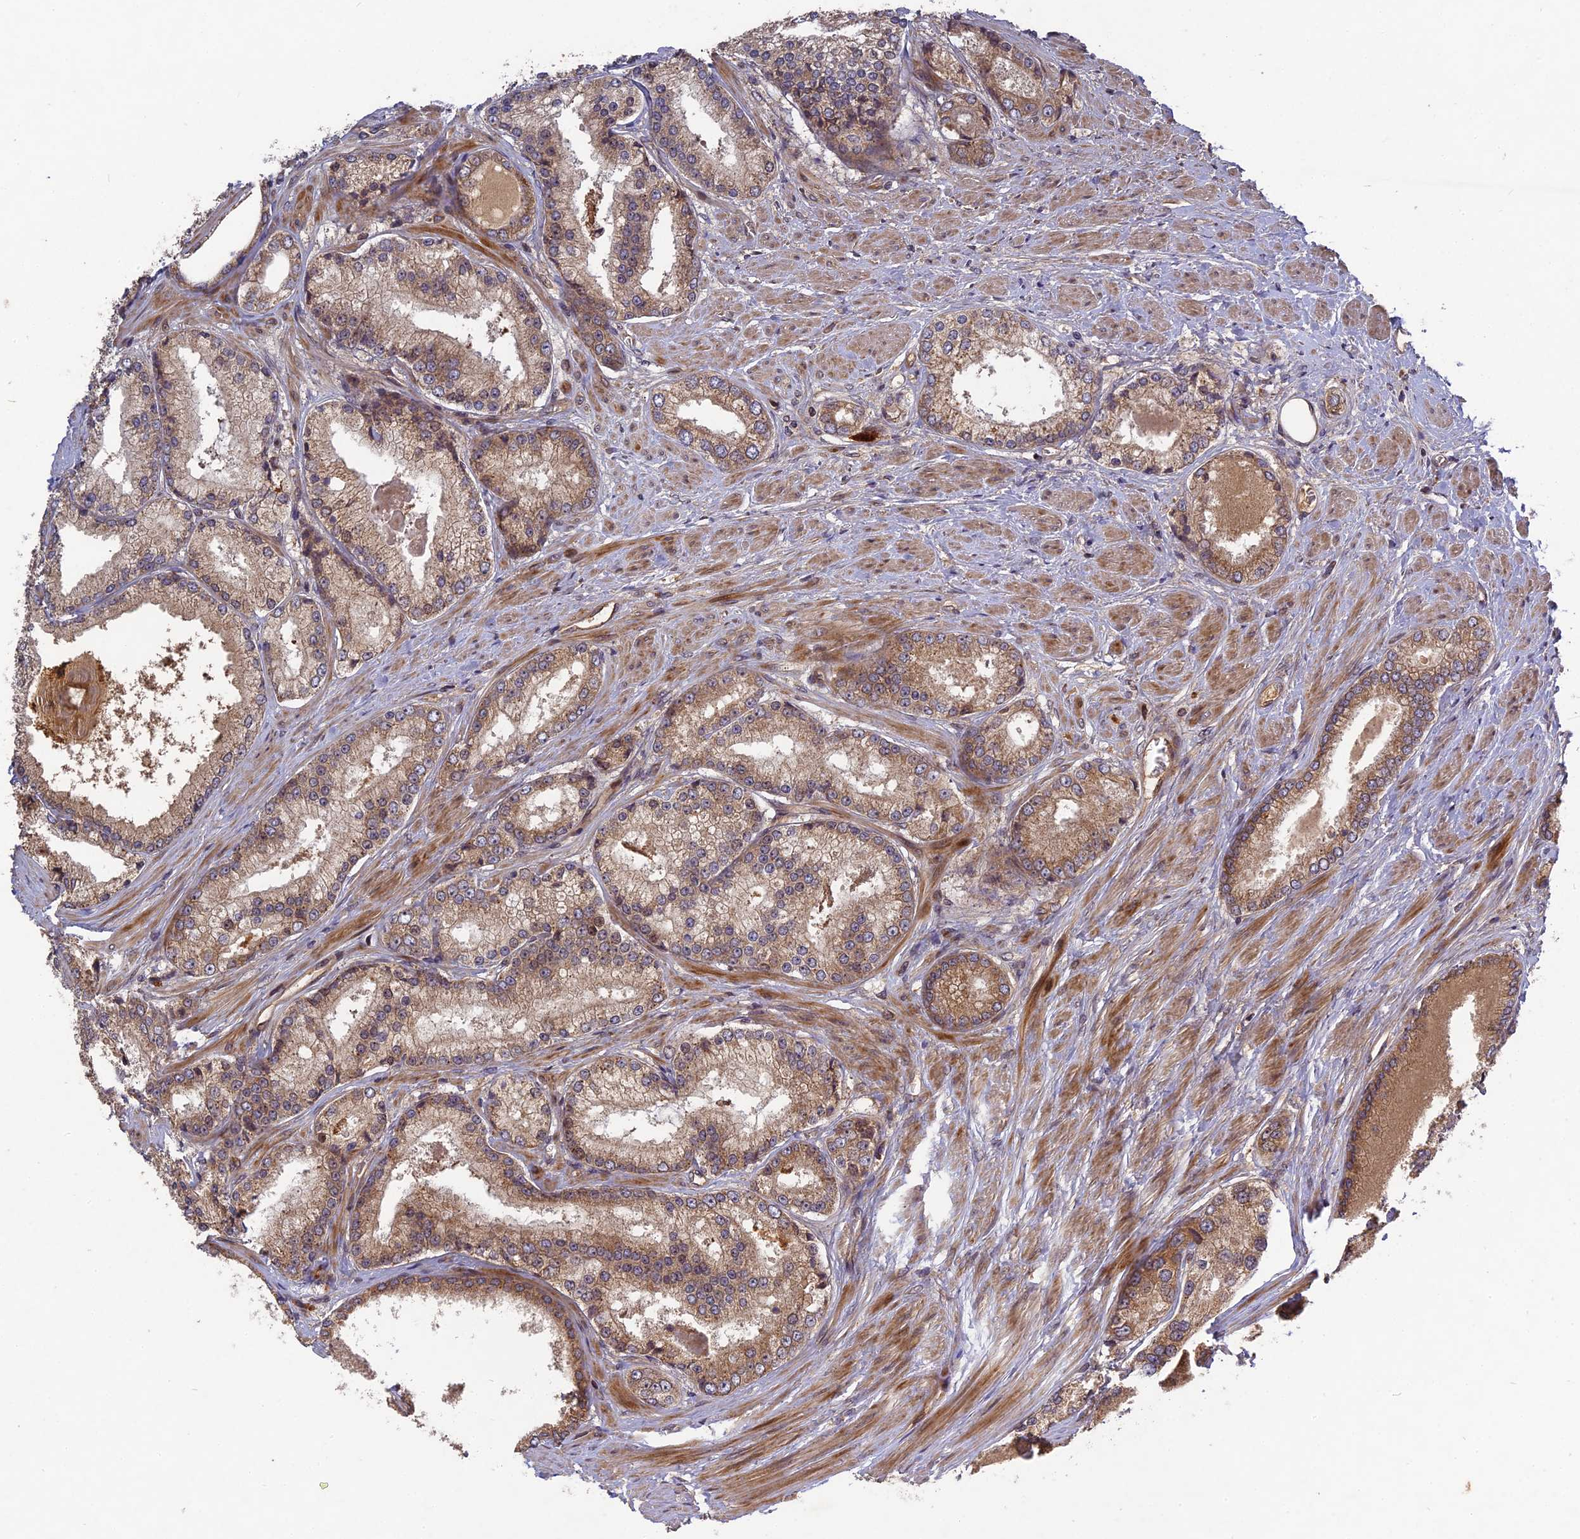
{"staining": {"intensity": "weak", "quantity": ">75%", "location": "cytoplasmic/membranous"}, "tissue": "prostate cancer", "cell_type": "Tumor cells", "image_type": "cancer", "snomed": [{"axis": "morphology", "description": "Adenocarcinoma, Low grade"}, {"axis": "topography", "description": "Prostate"}], "caption": "Human low-grade adenocarcinoma (prostate) stained with a brown dye demonstrates weak cytoplasmic/membranous positive staining in about >75% of tumor cells.", "gene": "TMUB2", "patient": {"sex": "male", "age": 68}}